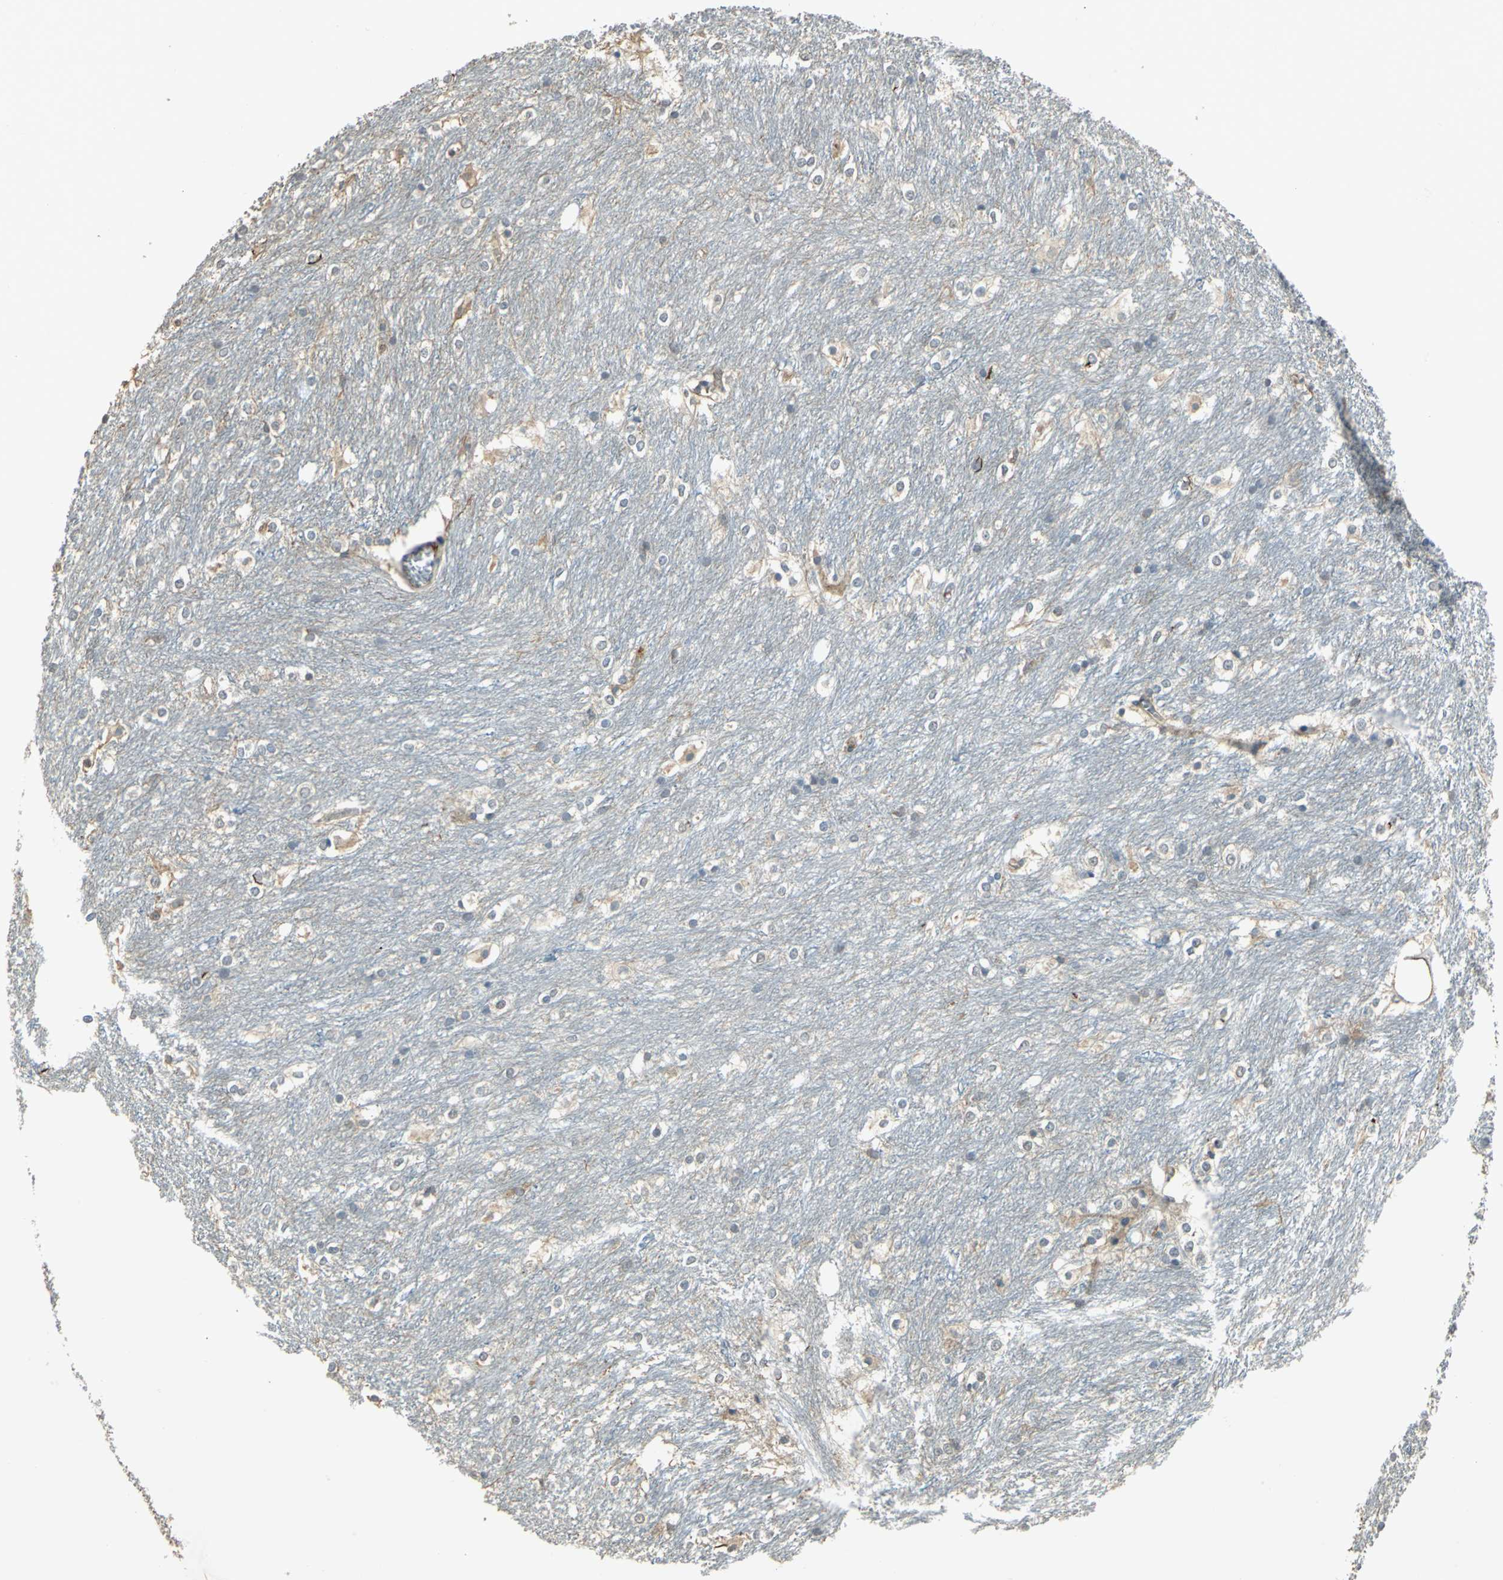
{"staining": {"intensity": "weak", "quantity": "<25%", "location": "cytoplasmic/membranous"}, "tissue": "caudate", "cell_type": "Glial cells", "image_type": "normal", "snomed": [{"axis": "morphology", "description": "Normal tissue, NOS"}, {"axis": "topography", "description": "Lateral ventricle wall"}], "caption": "Protein analysis of normal caudate shows no significant positivity in glial cells.", "gene": "RAPGEF1", "patient": {"sex": "female", "age": 19}}